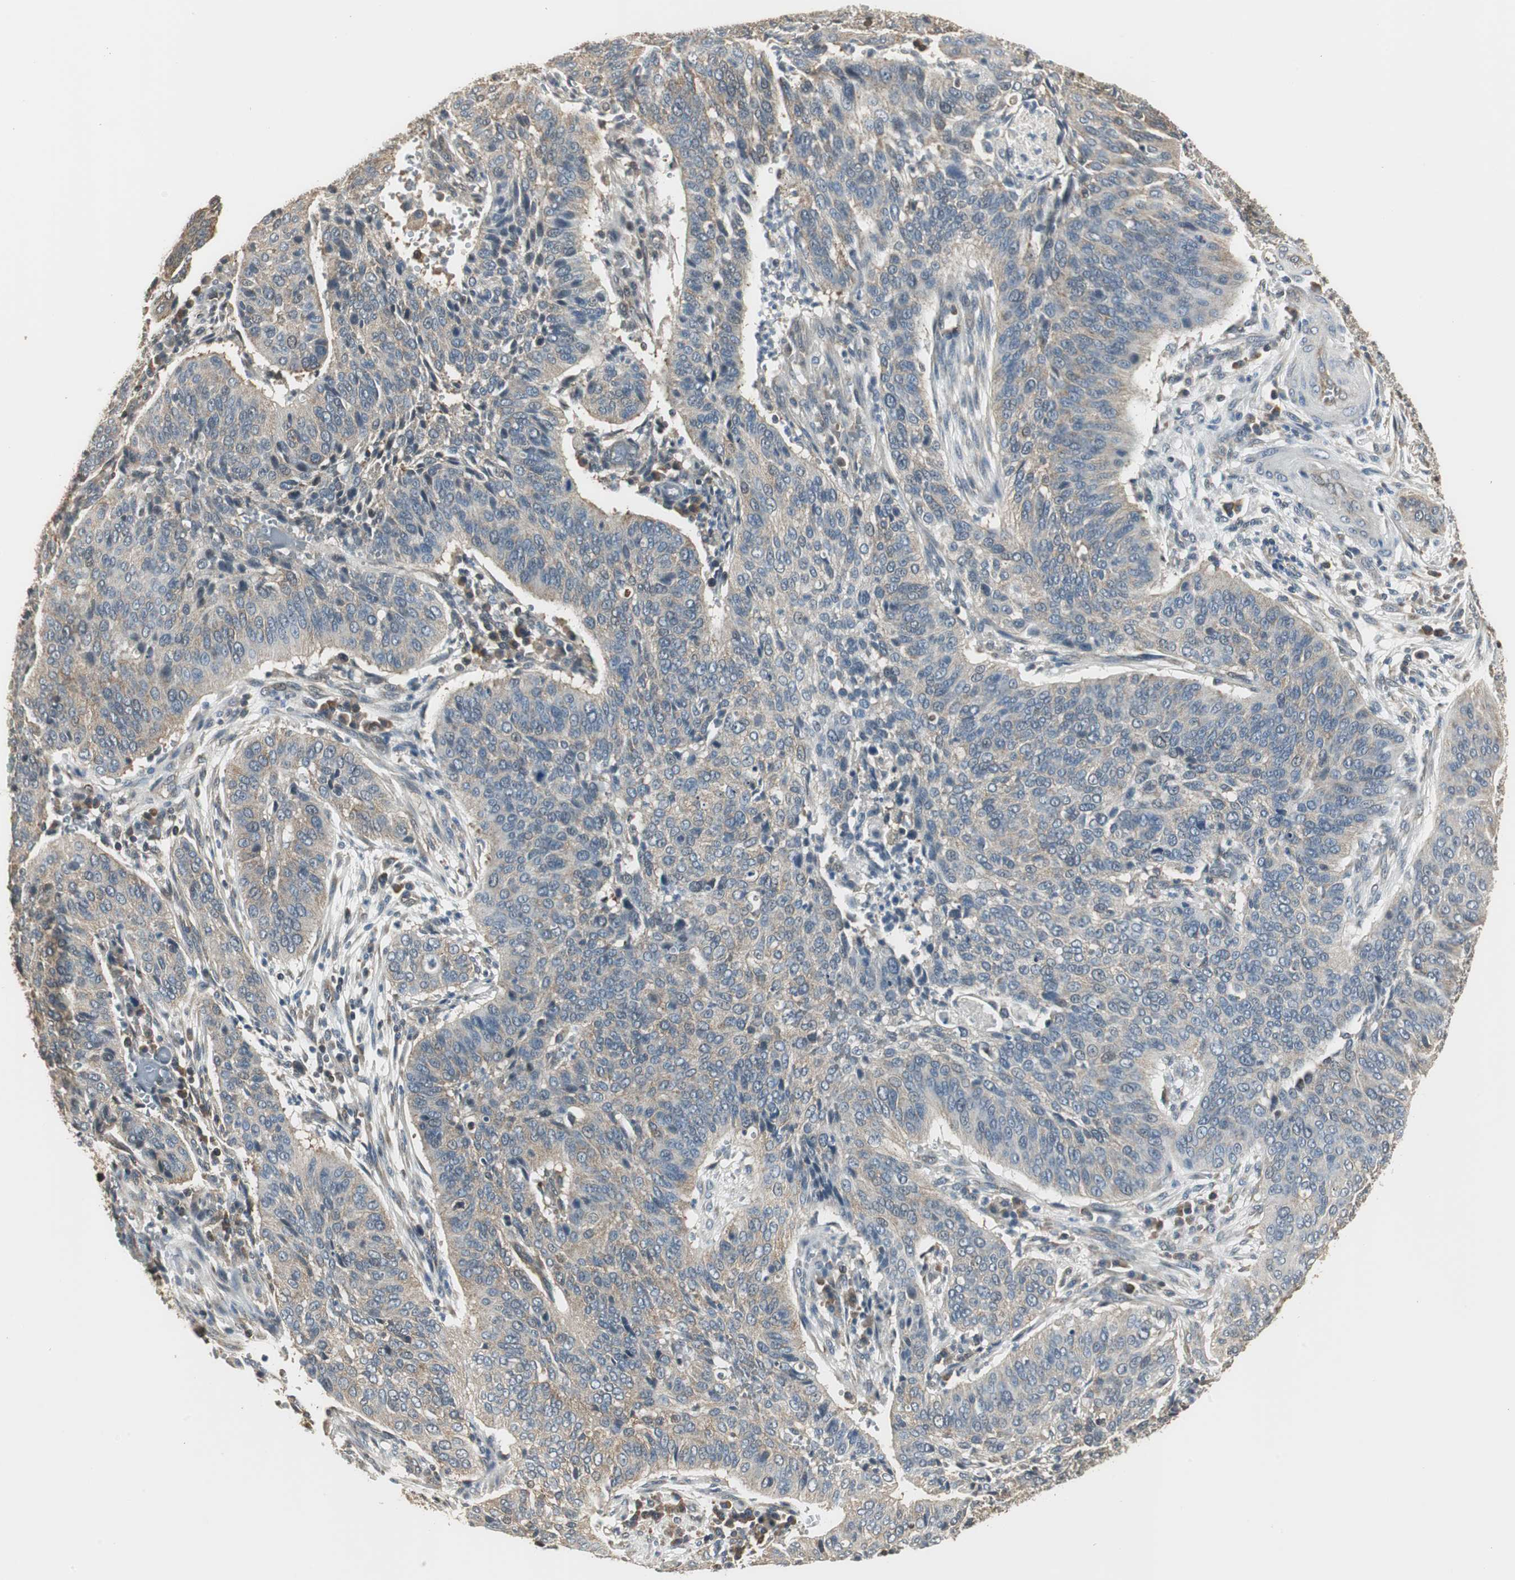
{"staining": {"intensity": "weak", "quantity": ">75%", "location": "cytoplasmic/membranous"}, "tissue": "cervical cancer", "cell_type": "Tumor cells", "image_type": "cancer", "snomed": [{"axis": "morphology", "description": "Squamous cell carcinoma, NOS"}, {"axis": "topography", "description": "Cervix"}], "caption": "Human cervical cancer (squamous cell carcinoma) stained for a protein (brown) reveals weak cytoplasmic/membranous positive staining in approximately >75% of tumor cells.", "gene": "CCT5", "patient": {"sex": "female", "age": 39}}